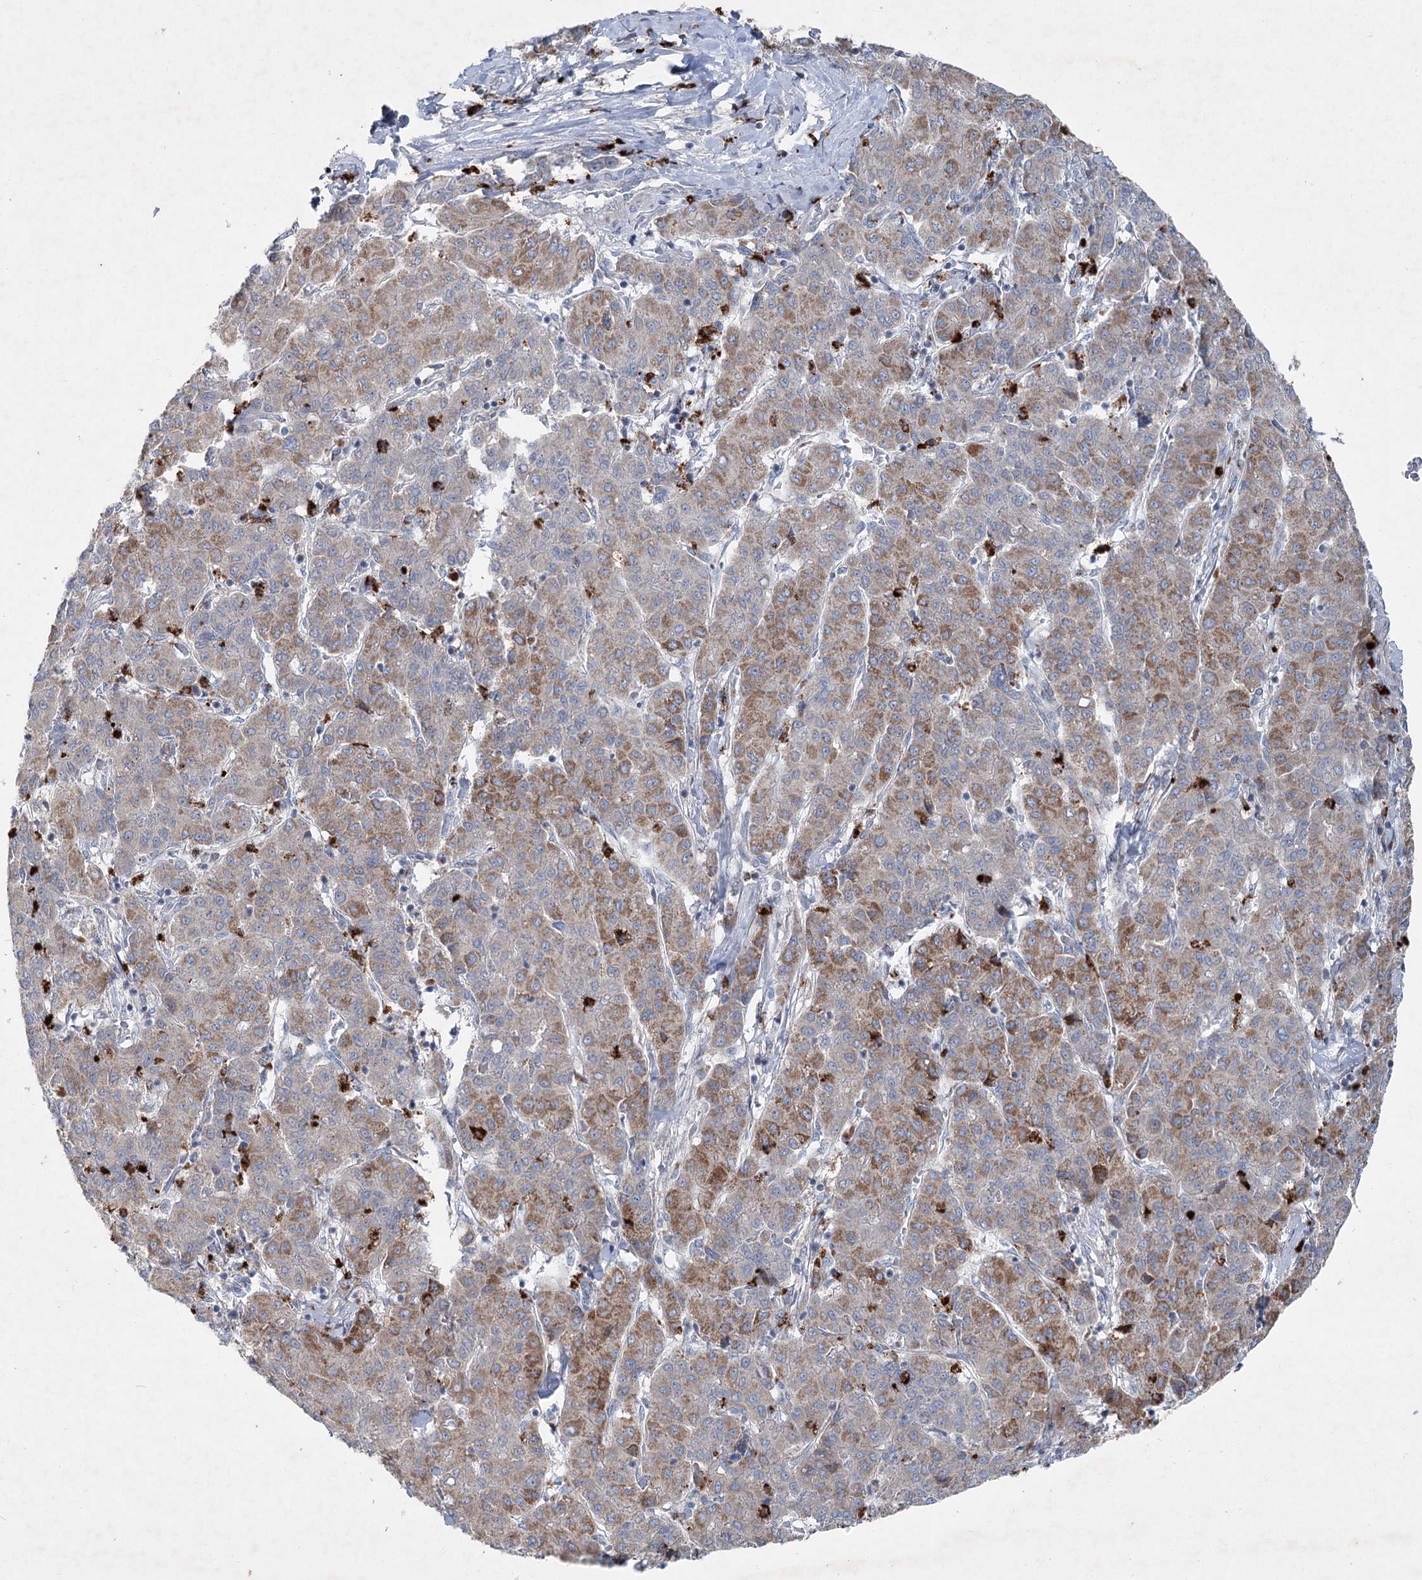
{"staining": {"intensity": "moderate", "quantity": ">75%", "location": "cytoplasmic/membranous"}, "tissue": "liver cancer", "cell_type": "Tumor cells", "image_type": "cancer", "snomed": [{"axis": "morphology", "description": "Carcinoma, Hepatocellular, NOS"}, {"axis": "topography", "description": "Liver"}], "caption": "Immunohistochemical staining of human liver cancer (hepatocellular carcinoma) shows moderate cytoplasmic/membranous protein positivity in approximately >75% of tumor cells.", "gene": "PLA2G12A", "patient": {"sex": "male", "age": 65}}